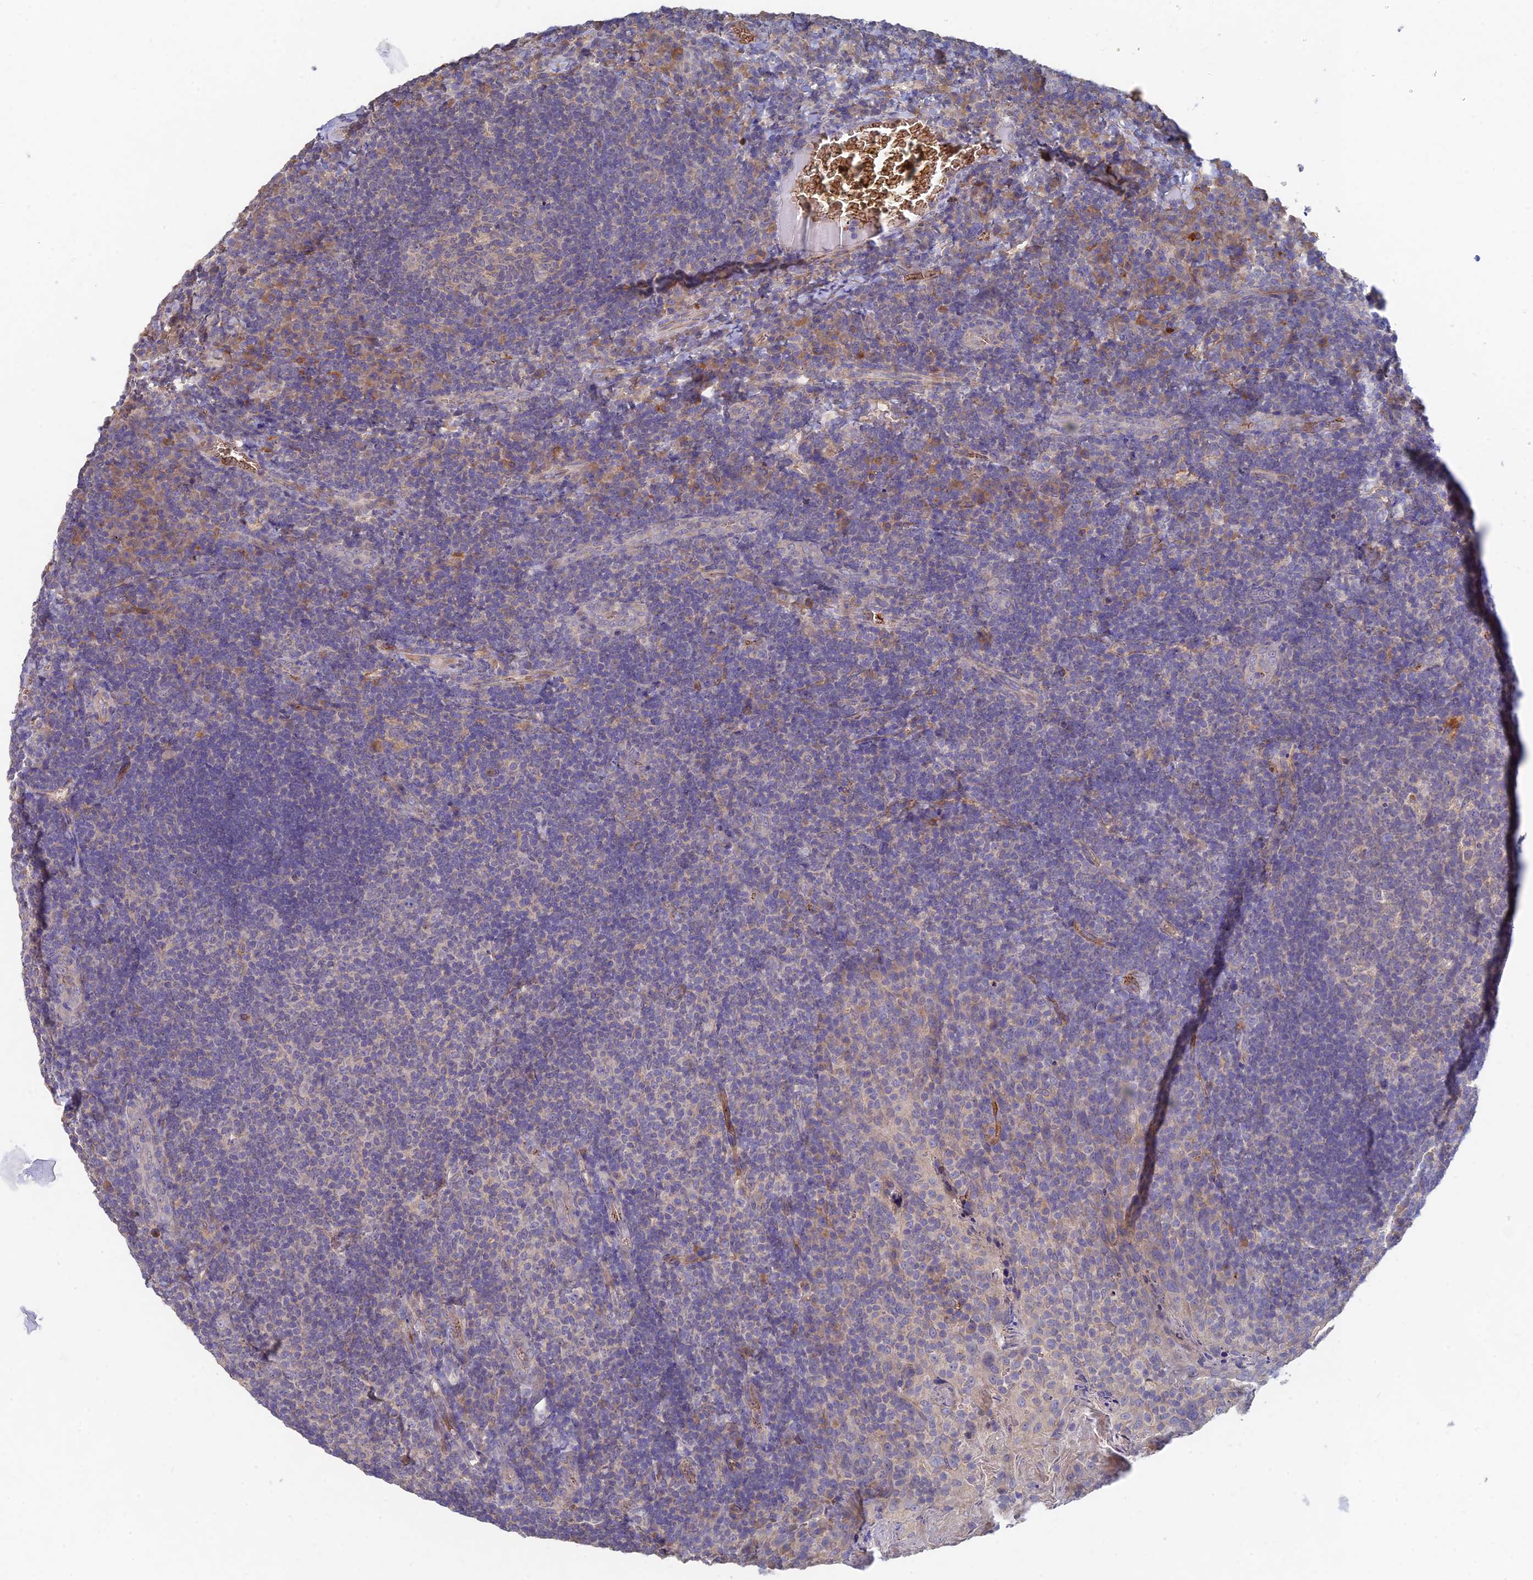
{"staining": {"intensity": "negative", "quantity": "none", "location": "none"}, "tissue": "tonsil", "cell_type": "Germinal center cells", "image_type": "normal", "snomed": [{"axis": "morphology", "description": "Normal tissue, NOS"}, {"axis": "topography", "description": "Tonsil"}], "caption": "This is an immunohistochemistry (IHC) histopathology image of benign tonsil. There is no staining in germinal center cells.", "gene": "ARRDC1", "patient": {"sex": "male", "age": 17}}